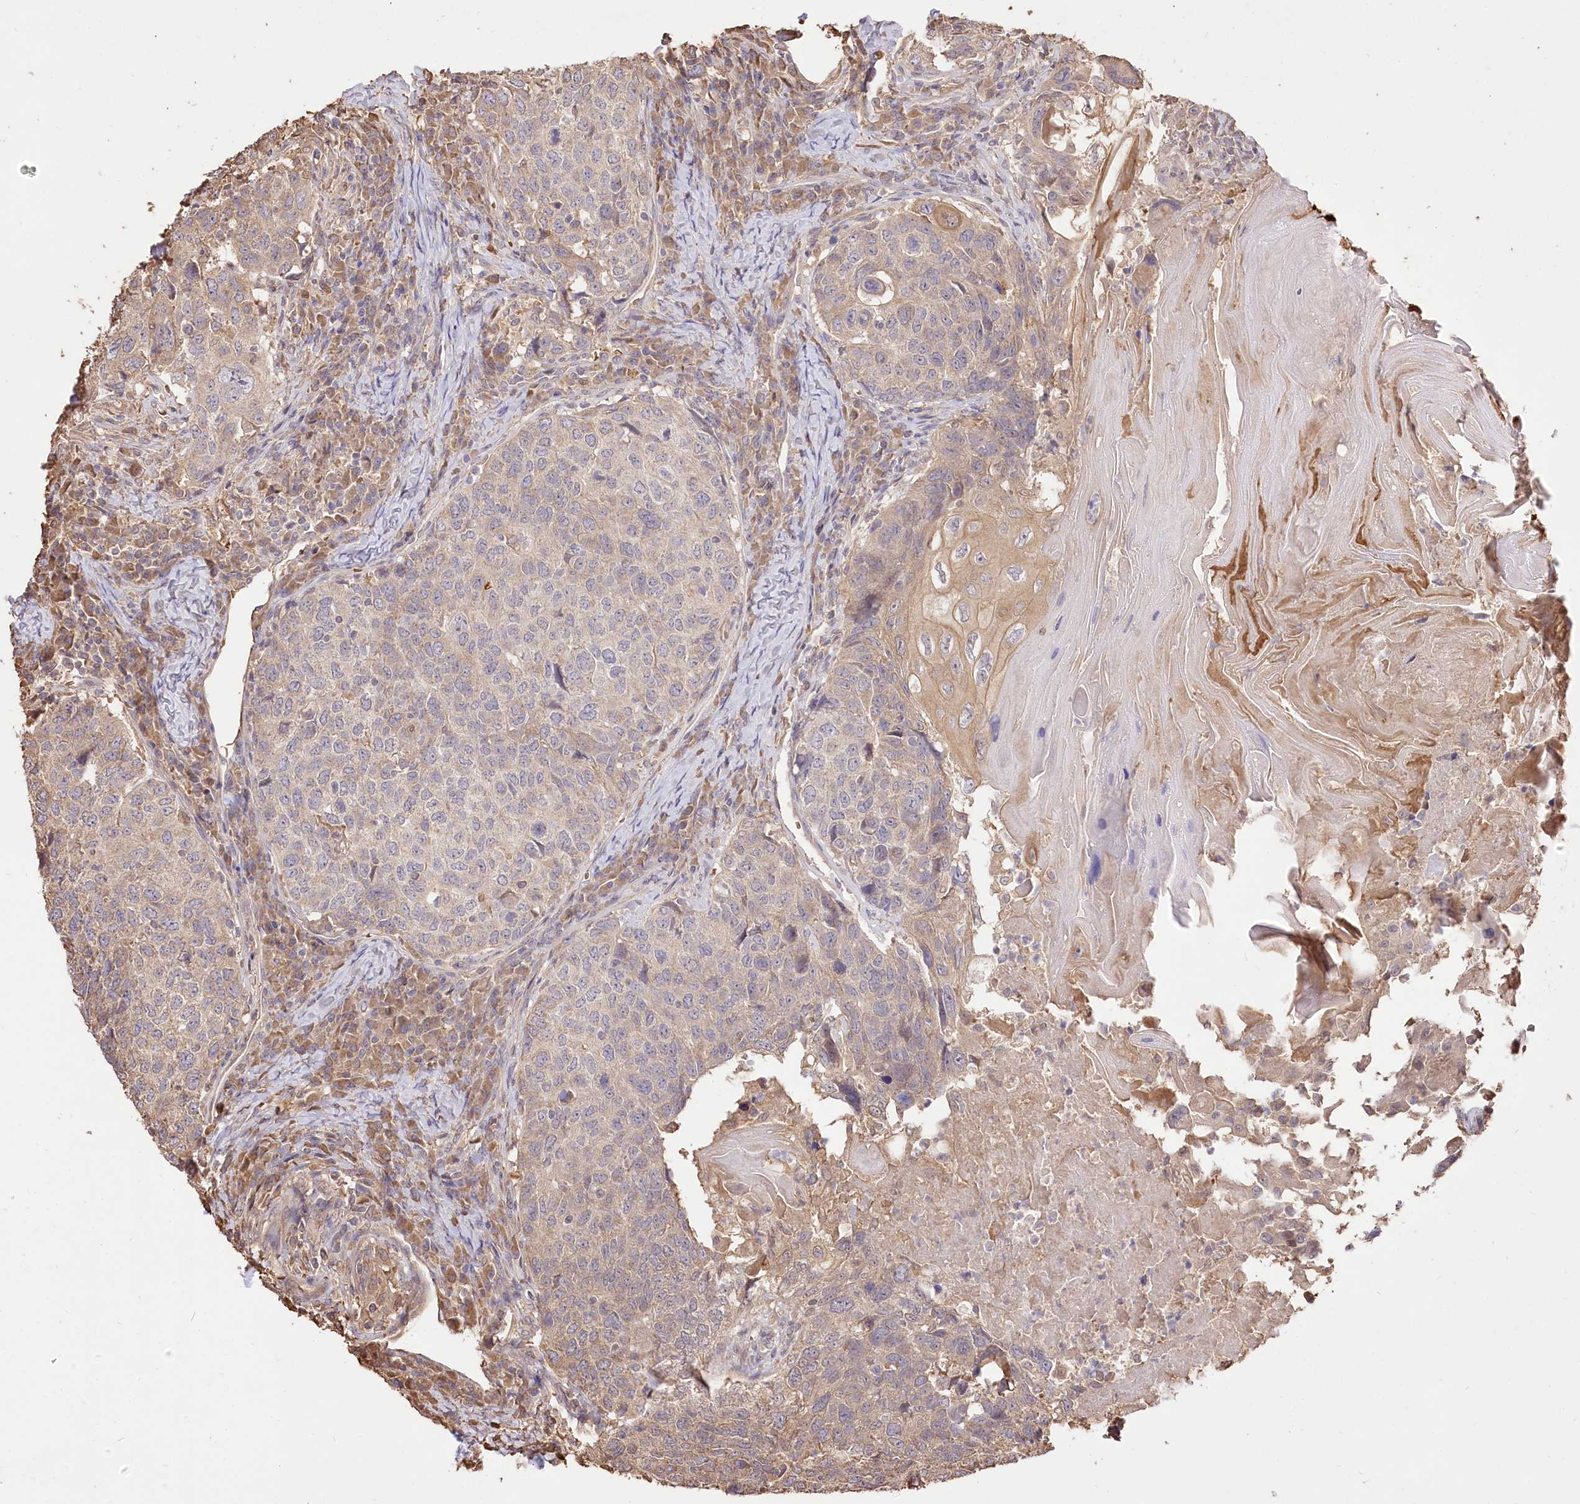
{"staining": {"intensity": "weak", "quantity": "<25%", "location": "cytoplasmic/membranous"}, "tissue": "head and neck cancer", "cell_type": "Tumor cells", "image_type": "cancer", "snomed": [{"axis": "morphology", "description": "Squamous cell carcinoma, NOS"}, {"axis": "topography", "description": "Head-Neck"}], "caption": "There is no significant staining in tumor cells of head and neck cancer (squamous cell carcinoma). (Immunohistochemistry, brightfield microscopy, high magnification).", "gene": "R3HDM2", "patient": {"sex": "male", "age": 66}}